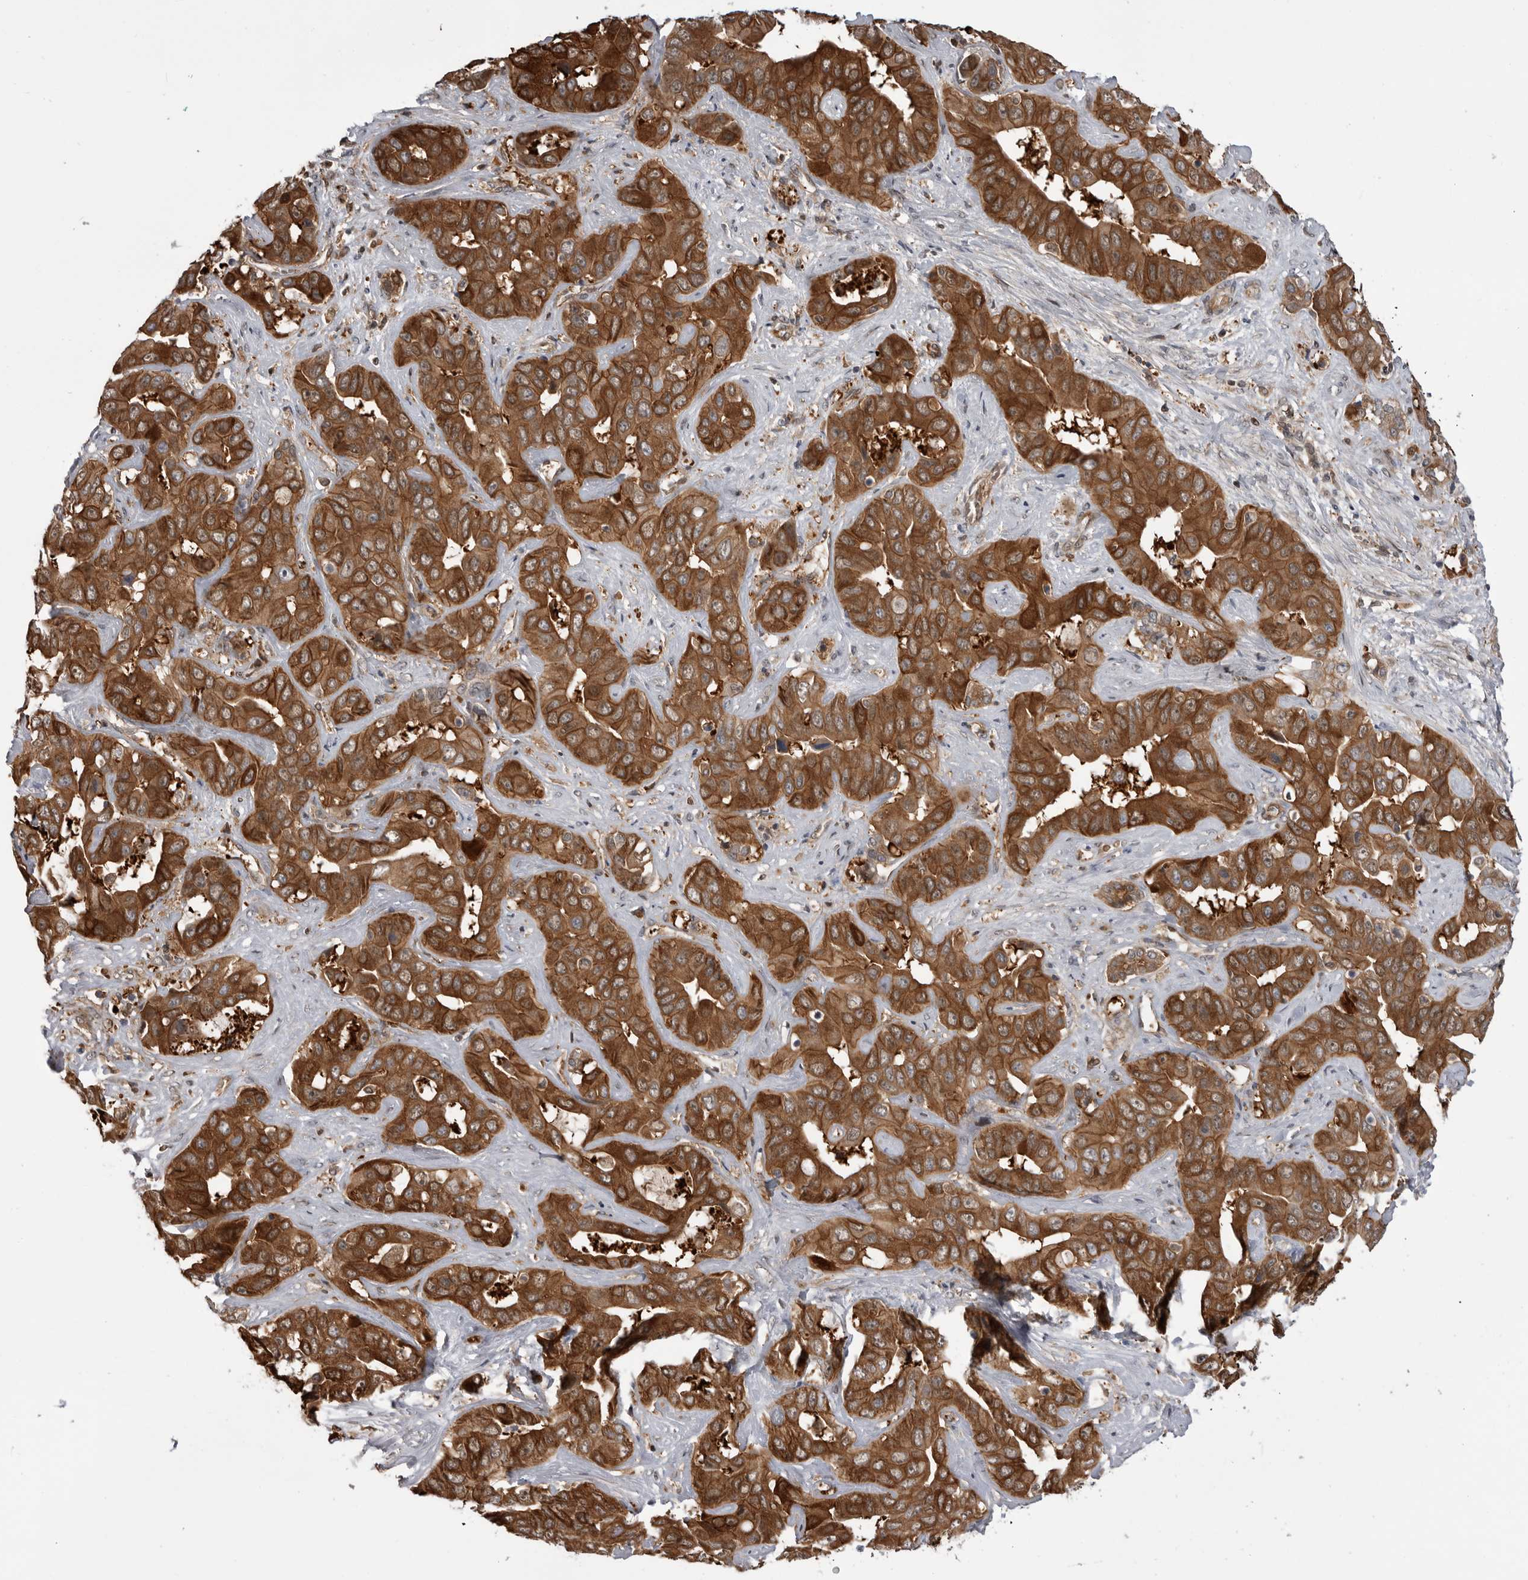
{"staining": {"intensity": "moderate", "quantity": ">75%", "location": "cytoplasmic/membranous"}, "tissue": "liver cancer", "cell_type": "Tumor cells", "image_type": "cancer", "snomed": [{"axis": "morphology", "description": "Cholangiocarcinoma"}, {"axis": "topography", "description": "Liver"}], "caption": "Human liver cholangiocarcinoma stained for a protein (brown) exhibits moderate cytoplasmic/membranous positive positivity in approximately >75% of tumor cells.", "gene": "RAB3GAP2", "patient": {"sex": "female", "age": 52}}